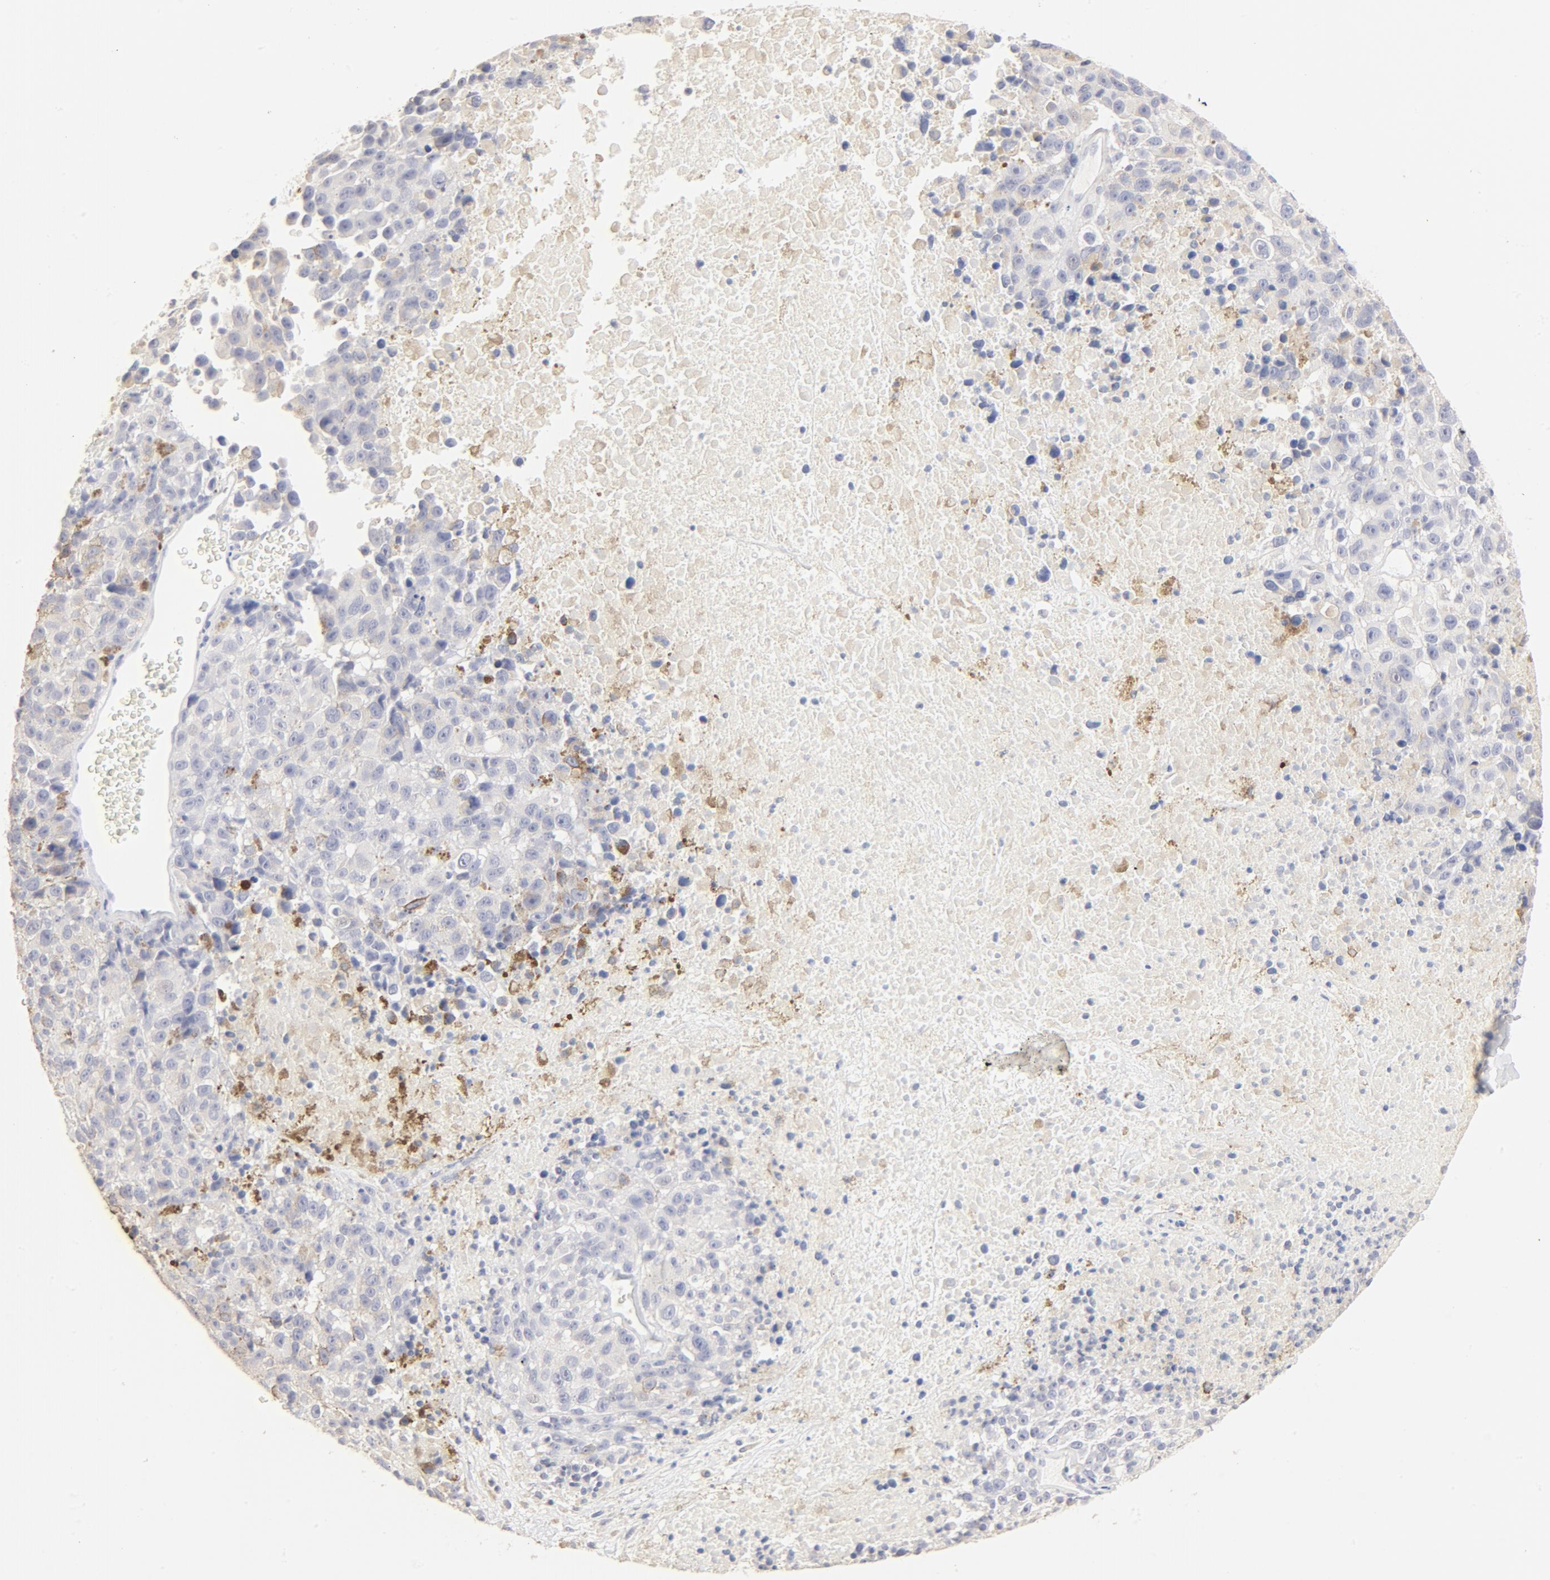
{"staining": {"intensity": "moderate", "quantity": "<25%", "location": "cytoplasmic/membranous"}, "tissue": "melanoma", "cell_type": "Tumor cells", "image_type": "cancer", "snomed": [{"axis": "morphology", "description": "Malignant melanoma, Metastatic site"}, {"axis": "topography", "description": "Cerebral cortex"}], "caption": "The photomicrograph displays immunohistochemical staining of melanoma. There is moderate cytoplasmic/membranous staining is seen in approximately <25% of tumor cells. The protein is shown in brown color, while the nuclei are stained blue.", "gene": "FCGBP", "patient": {"sex": "female", "age": 52}}